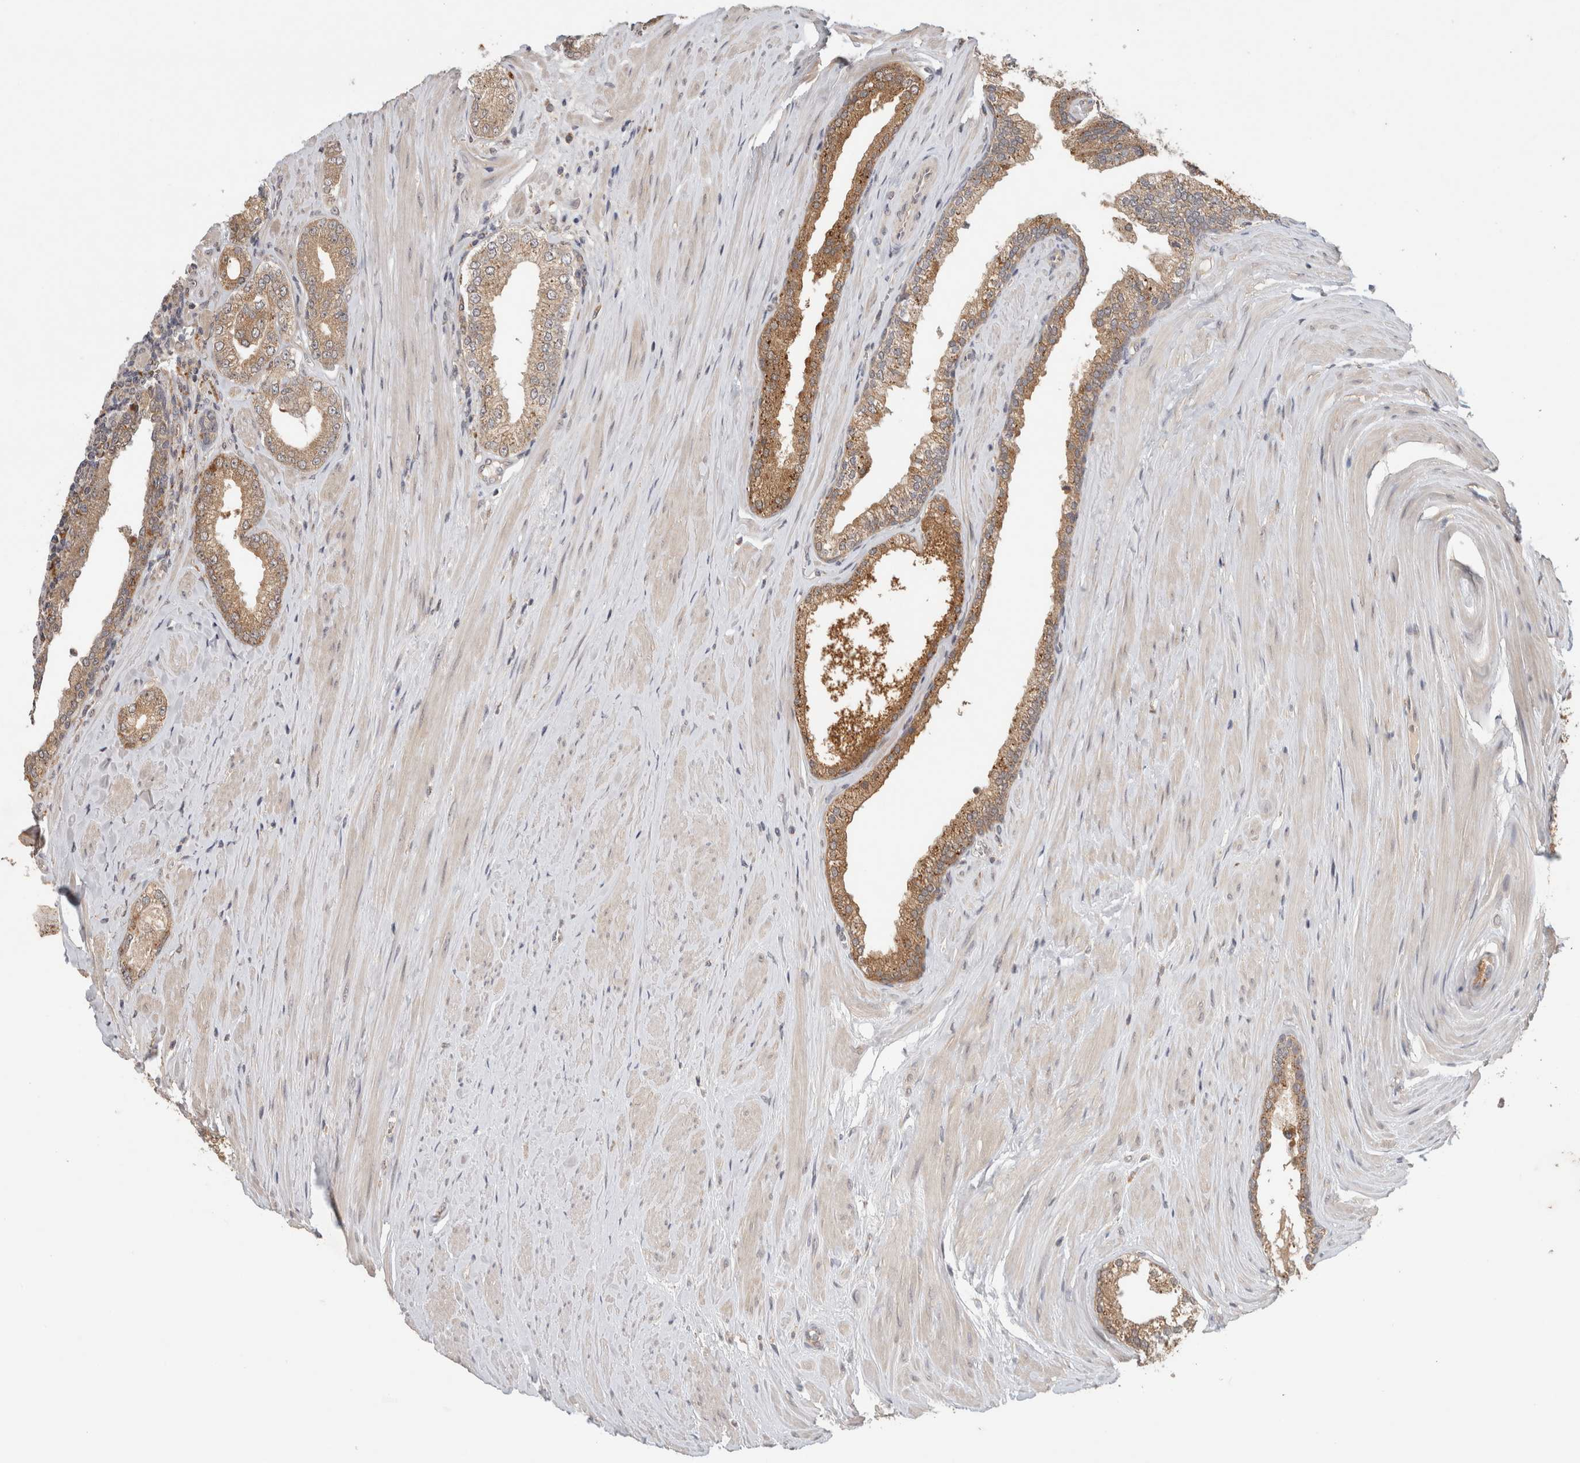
{"staining": {"intensity": "moderate", "quantity": ">75%", "location": "cytoplasmic/membranous"}, "tissue": "prostate cancer", "cell_type": "Tumor cells", "image_type": "cancer", "snomed": [{"axis": "morphology", "description": "Adenocarcinoma, Low grade"}, {"axis": "topography", "description": "Prostate"}], "caption": "Approximately >75% of tumor cells in prostate adenocarcinoma (low-grade) show moderate cytoplasmic/membranous protein staining as visualized by brown immunohistochemical staining.", "gene": "SGK1", "patient": {"sex": "male", "age": 62}}